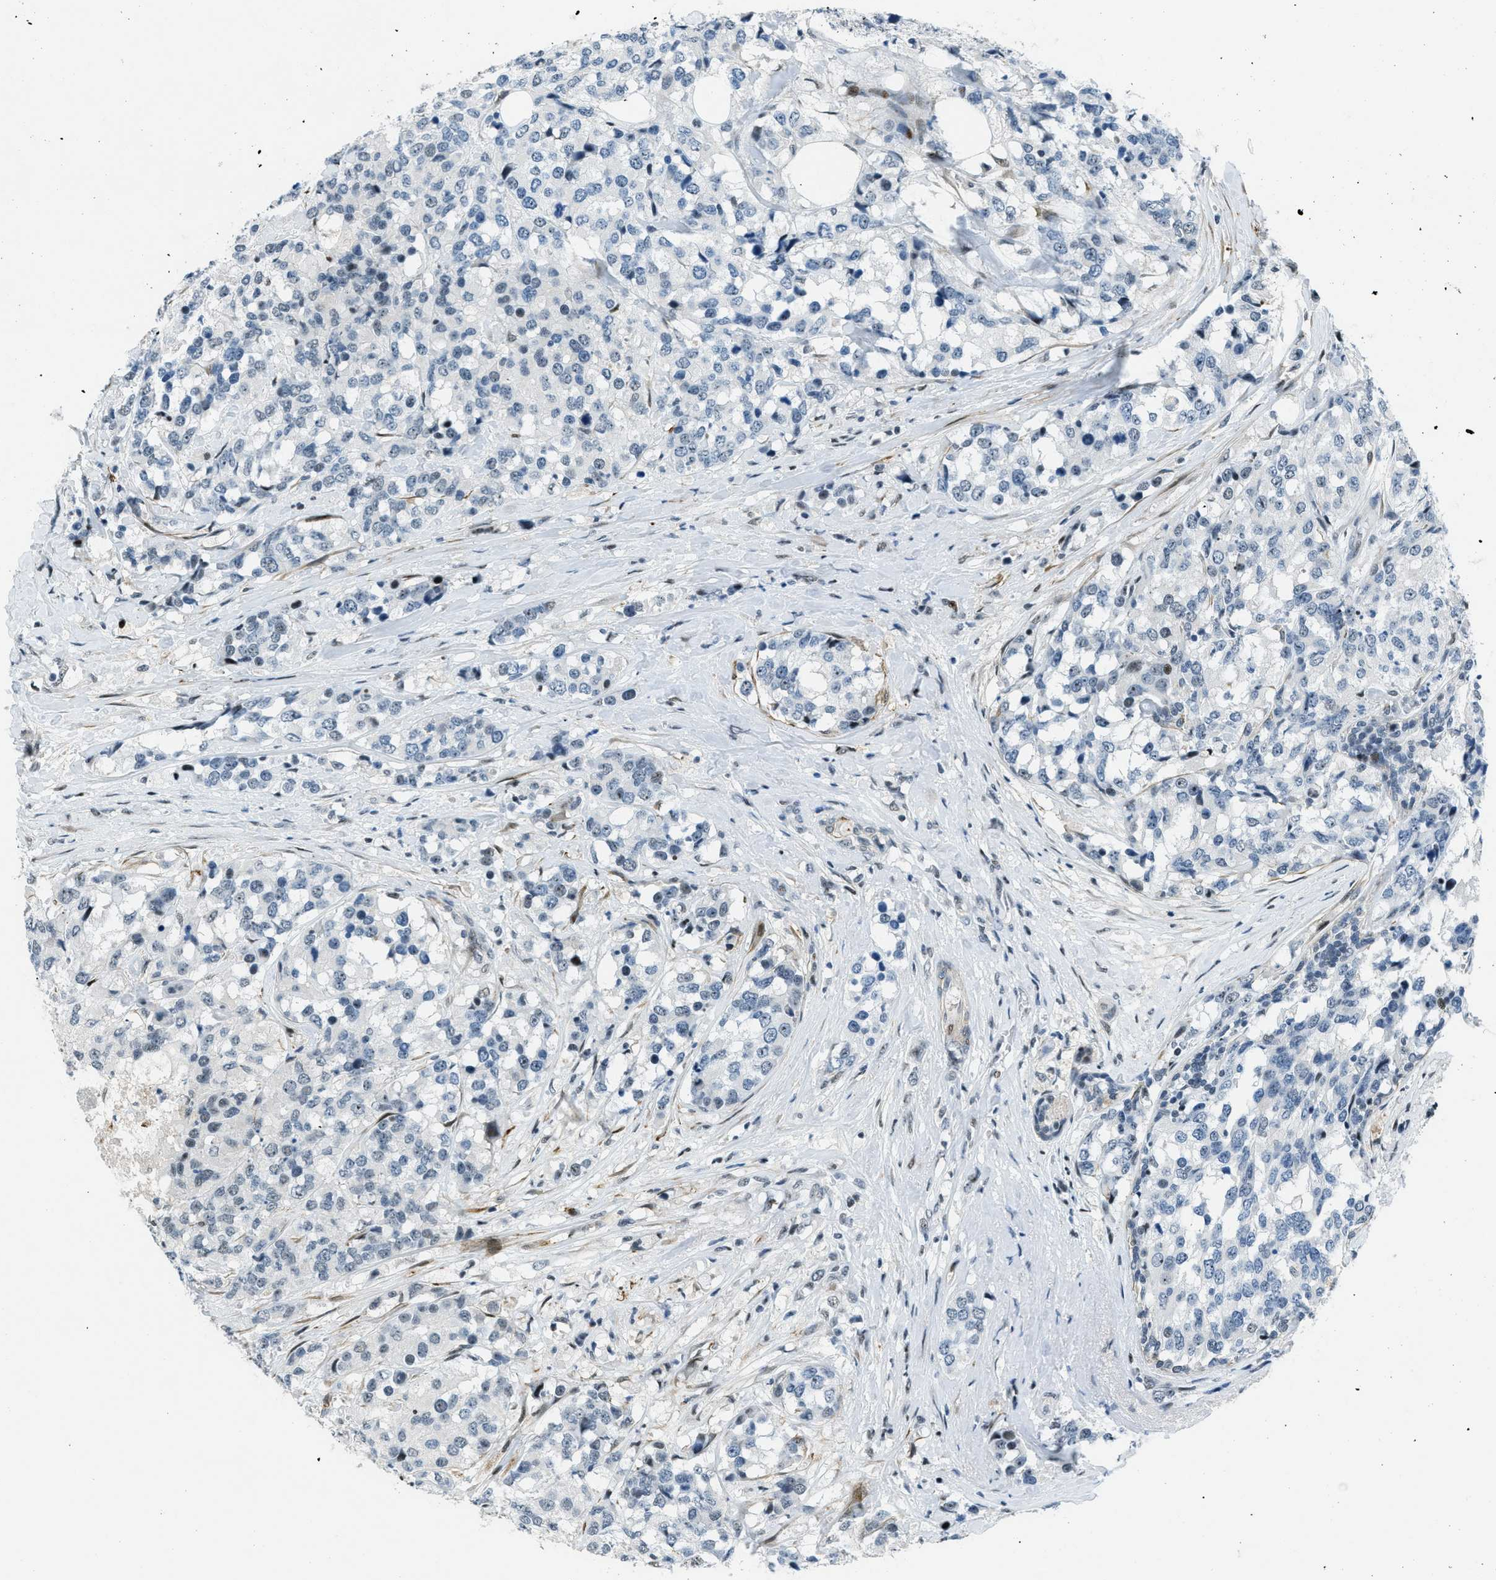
{"staining": {"intensity": "weak", "quantity": "<25%", "location": "nuclear"}, "tissue": "breast cancer", "cell_type": "Tumor cells", "image_type": "cancer", "snomed": [{"axis": "morphology", "description": "Lobular carcinoma"}, {"axis": "topography", "description": "Breast"}], "caption": "There is no significant expression in tumor cells of breast cancer (lobular carcinoma). Brightfield microscopy of immunohistochemistry (IHC) stained with DAB (brown) and hematoxylin (blue), captured at high magnification.", "gene": "ZDHHC23", "patient": {"sex": "female", "age": 59}}